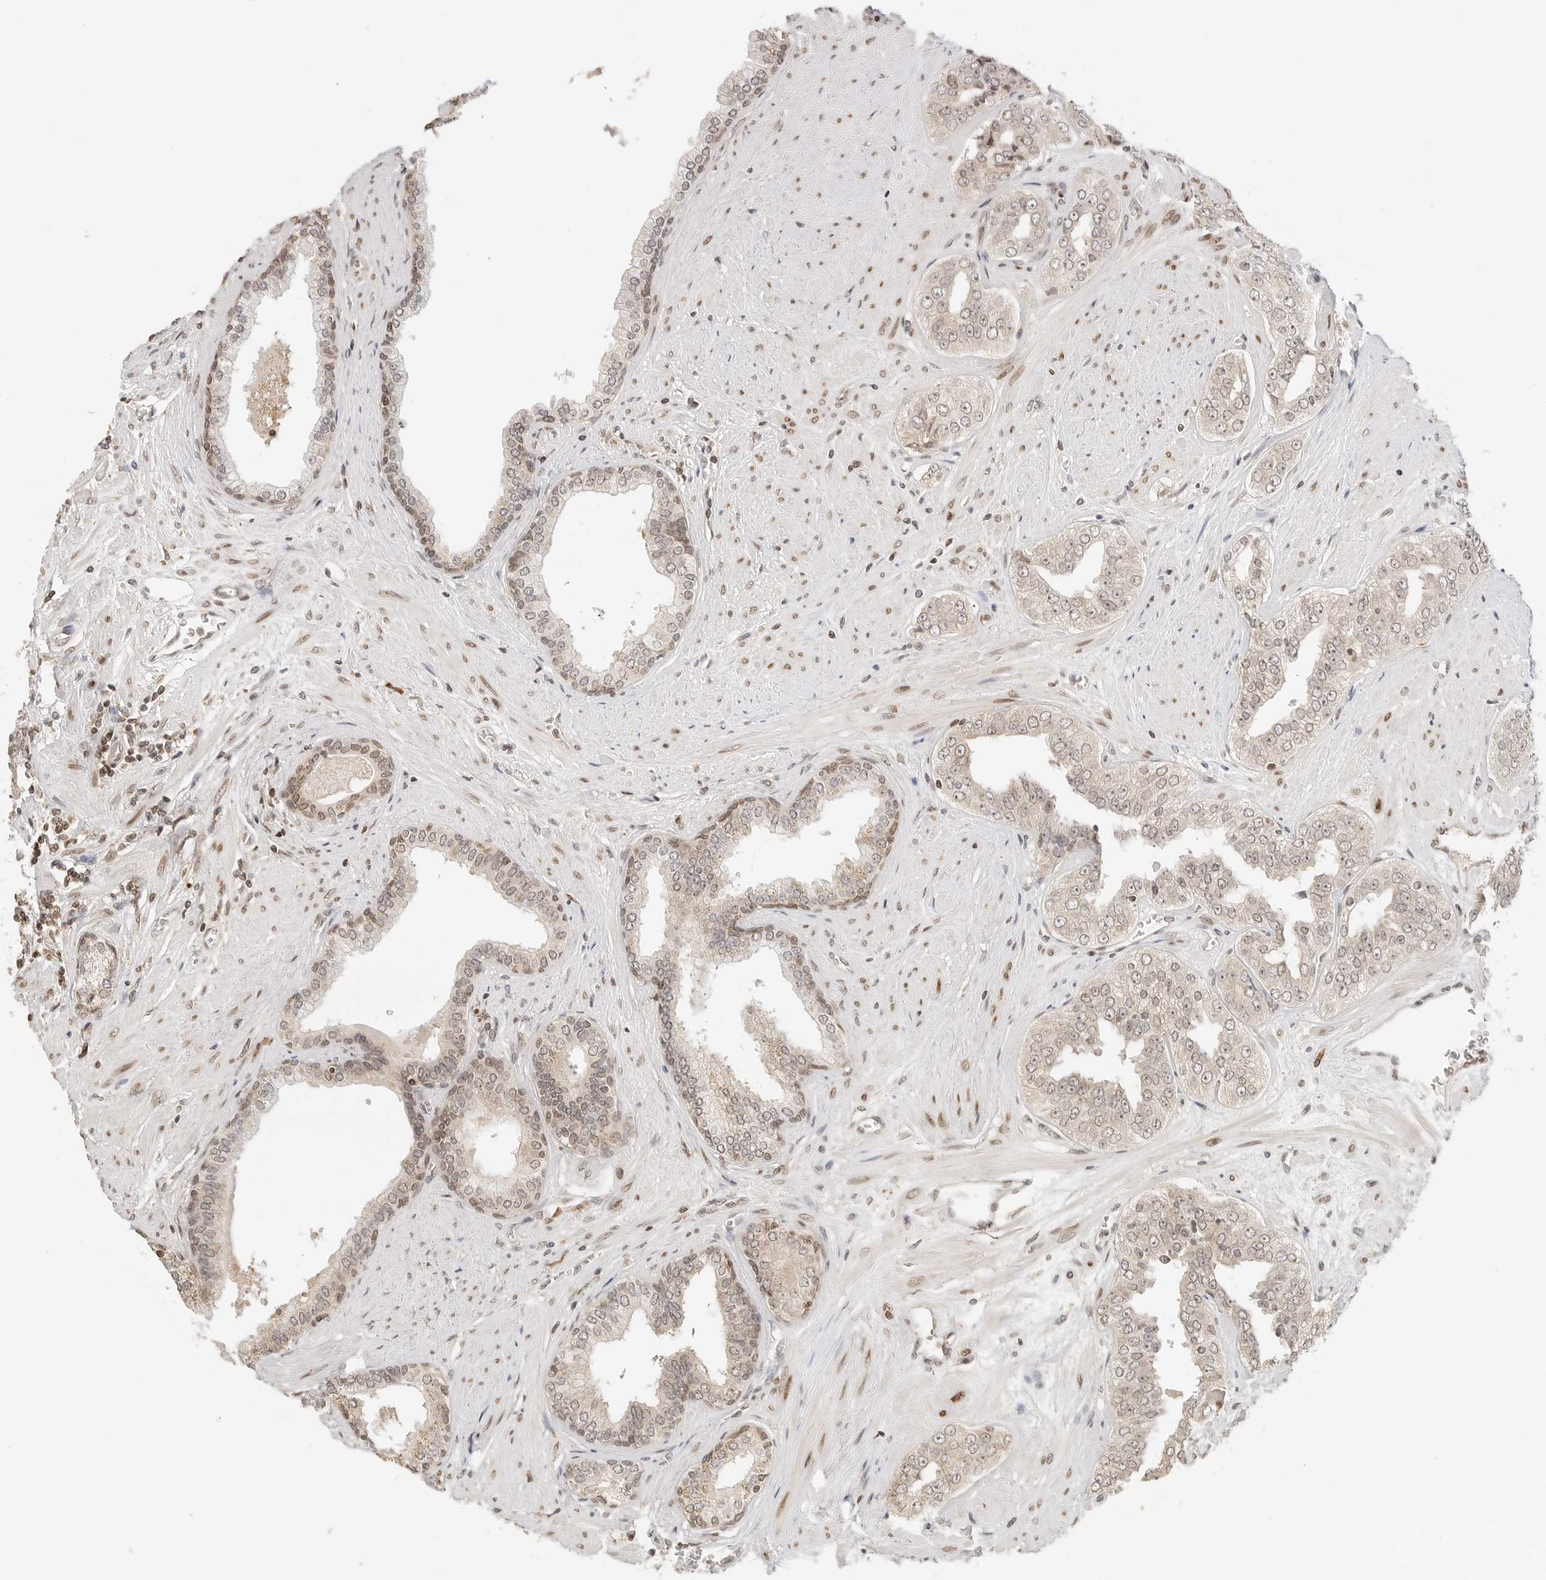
{"staining": {"intensity": "negative", "quantity": "none", "location": "none"}, "tissue": "prostate cancer", "cell_type": "Tumor cells", "image_type": "cancer", "snomed": [{"axis": "morphology", "description": "Adenocarcinoma, High grade"}, {"axis": "topography", "description": "Prostate"}], "caption": "Histopathology image shows no significant protein positivity in tumor cells of prostate high-grade adenocarcinoma.", "gene": "POLH", "patient": {"sex": "male", "age": 71}}